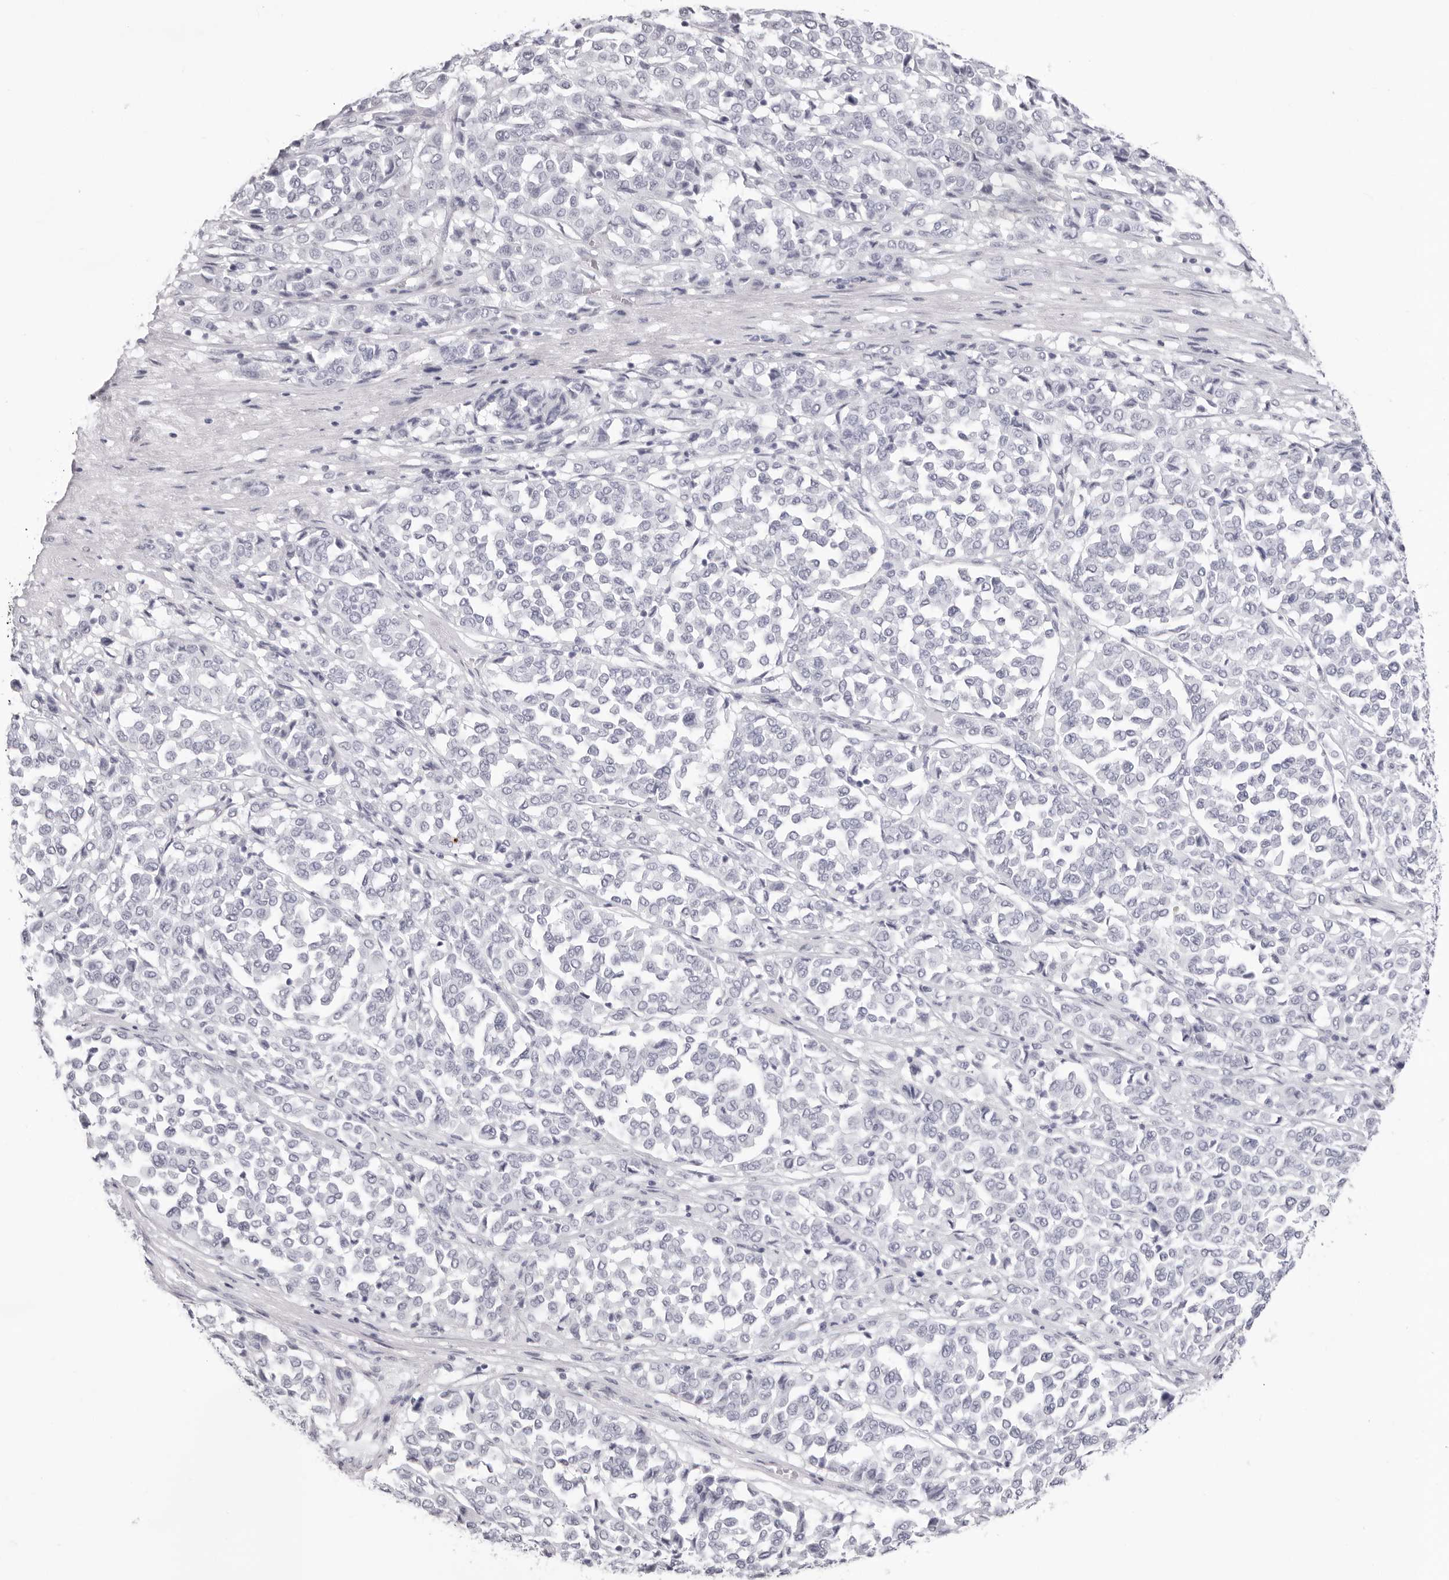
{"staining": {"intensity": "negative", "quantity": "none", "location": "none"}, "tissue": "melanoma", "cell_type": "Tumor cells", "image_type": "cancer", "snomed": [{"axis": "morphology", "description": "Malignant melanoma, Metastatic site"}, {"axis": "topography", "description": "Pancreas"}], "caption": "Tumor cells are negative for protein expression in human melanoma. (Stains: DAB (3,3'-diaminobenzidine) immunohistochemistry (IHC) with hematoxylin counter stain, Microscopy: brightfield microscopy at high magnification).", "gene": "INSL3", "patient": {"sex": "female", "age": 30}}